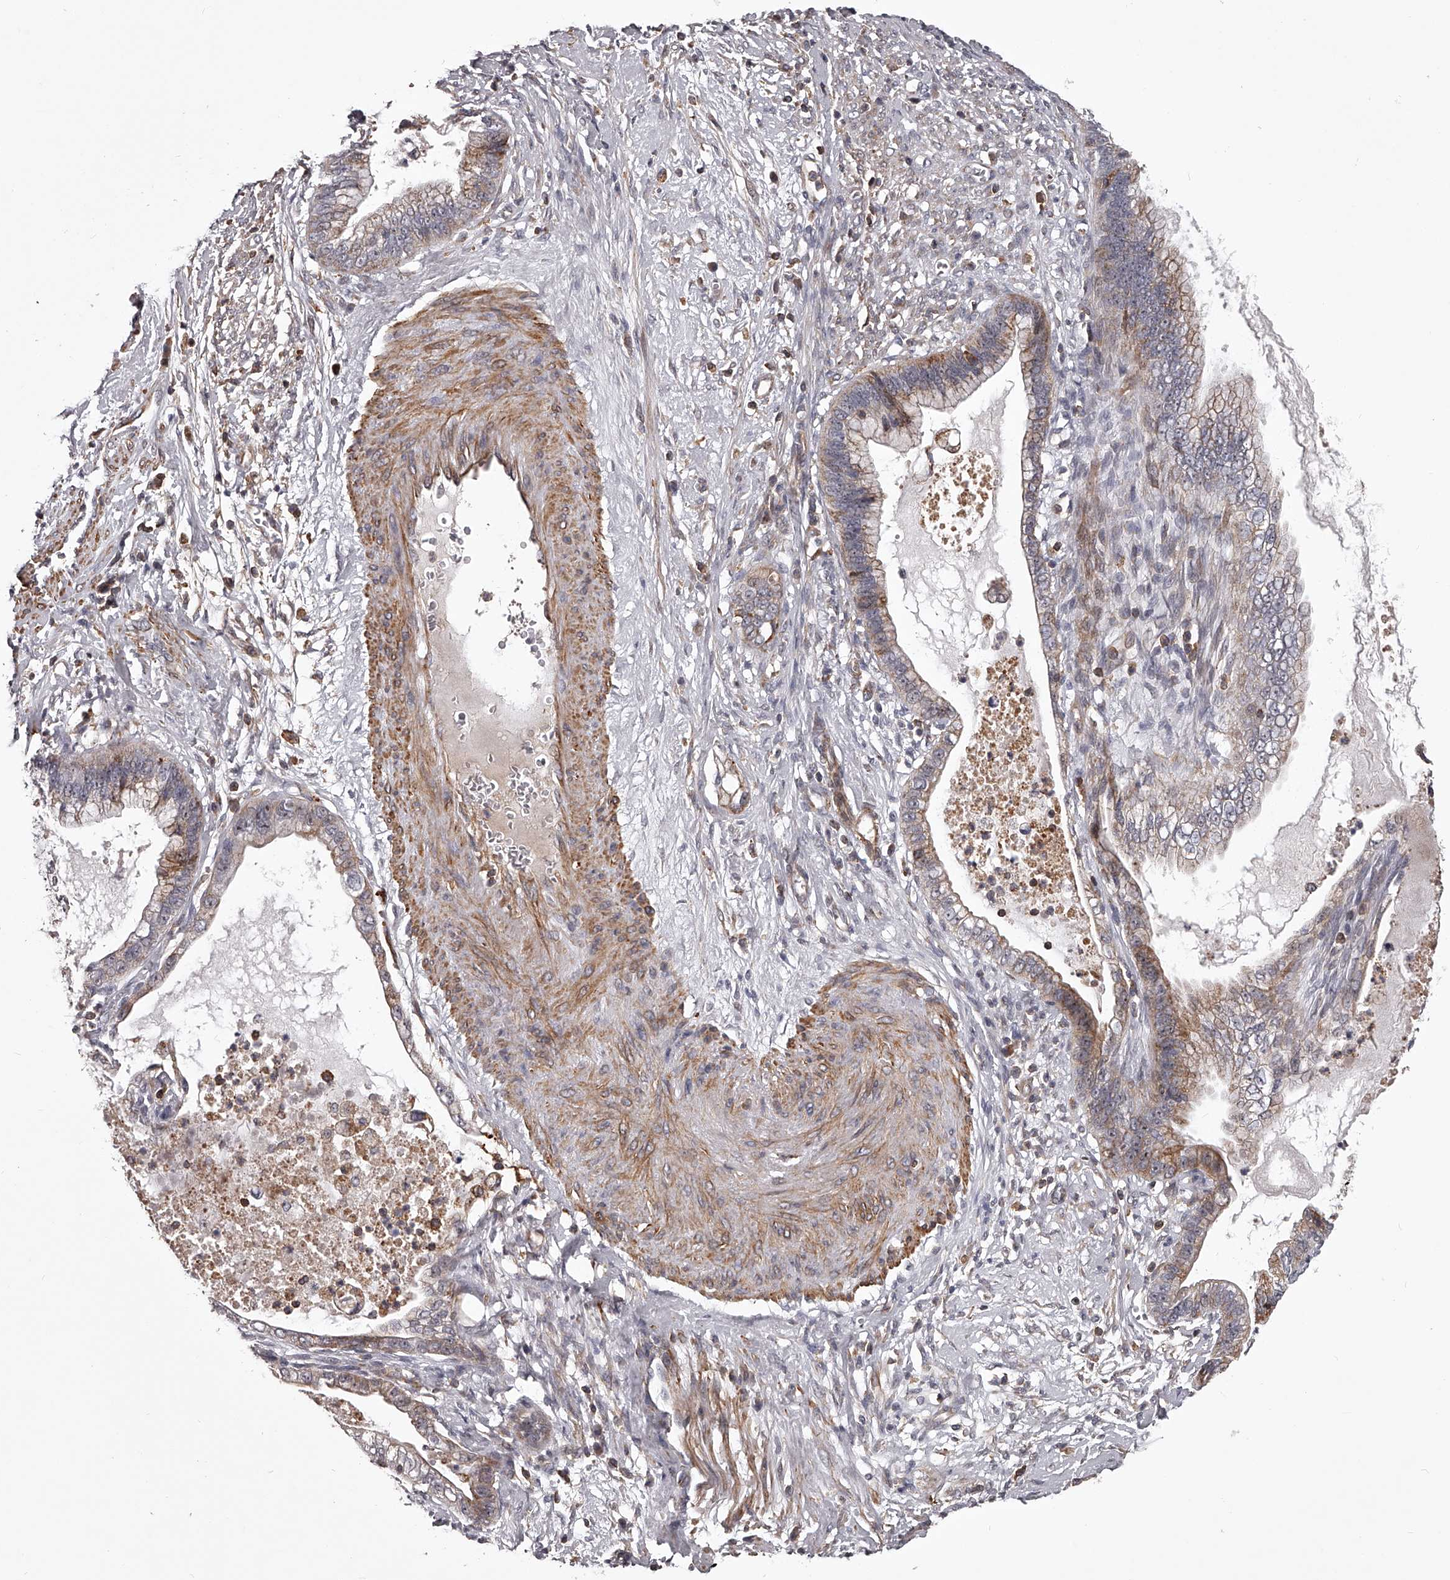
{"staining": {"intensity": "weak", "quantity": ">75%", "location": "cytoplasmic/membranous"}, "tissue": "cervical cancer", "cell_type": "Tumor cells", "image_type": "cancer", "snomed": [{"axis": "morphology", "description": "Adenocarcinoma, NOS"}, {"axis": "topography", "description": "Cervix"}], "caption": "Brown immunohistochemical staining in adenocarcinoma (cervical) demonstrates weak cytoplasmic/membranous positivity in approximately >75% of tumor cells.", "gene": "RRP36", "patient": {"sex": "female", "age": 44}}